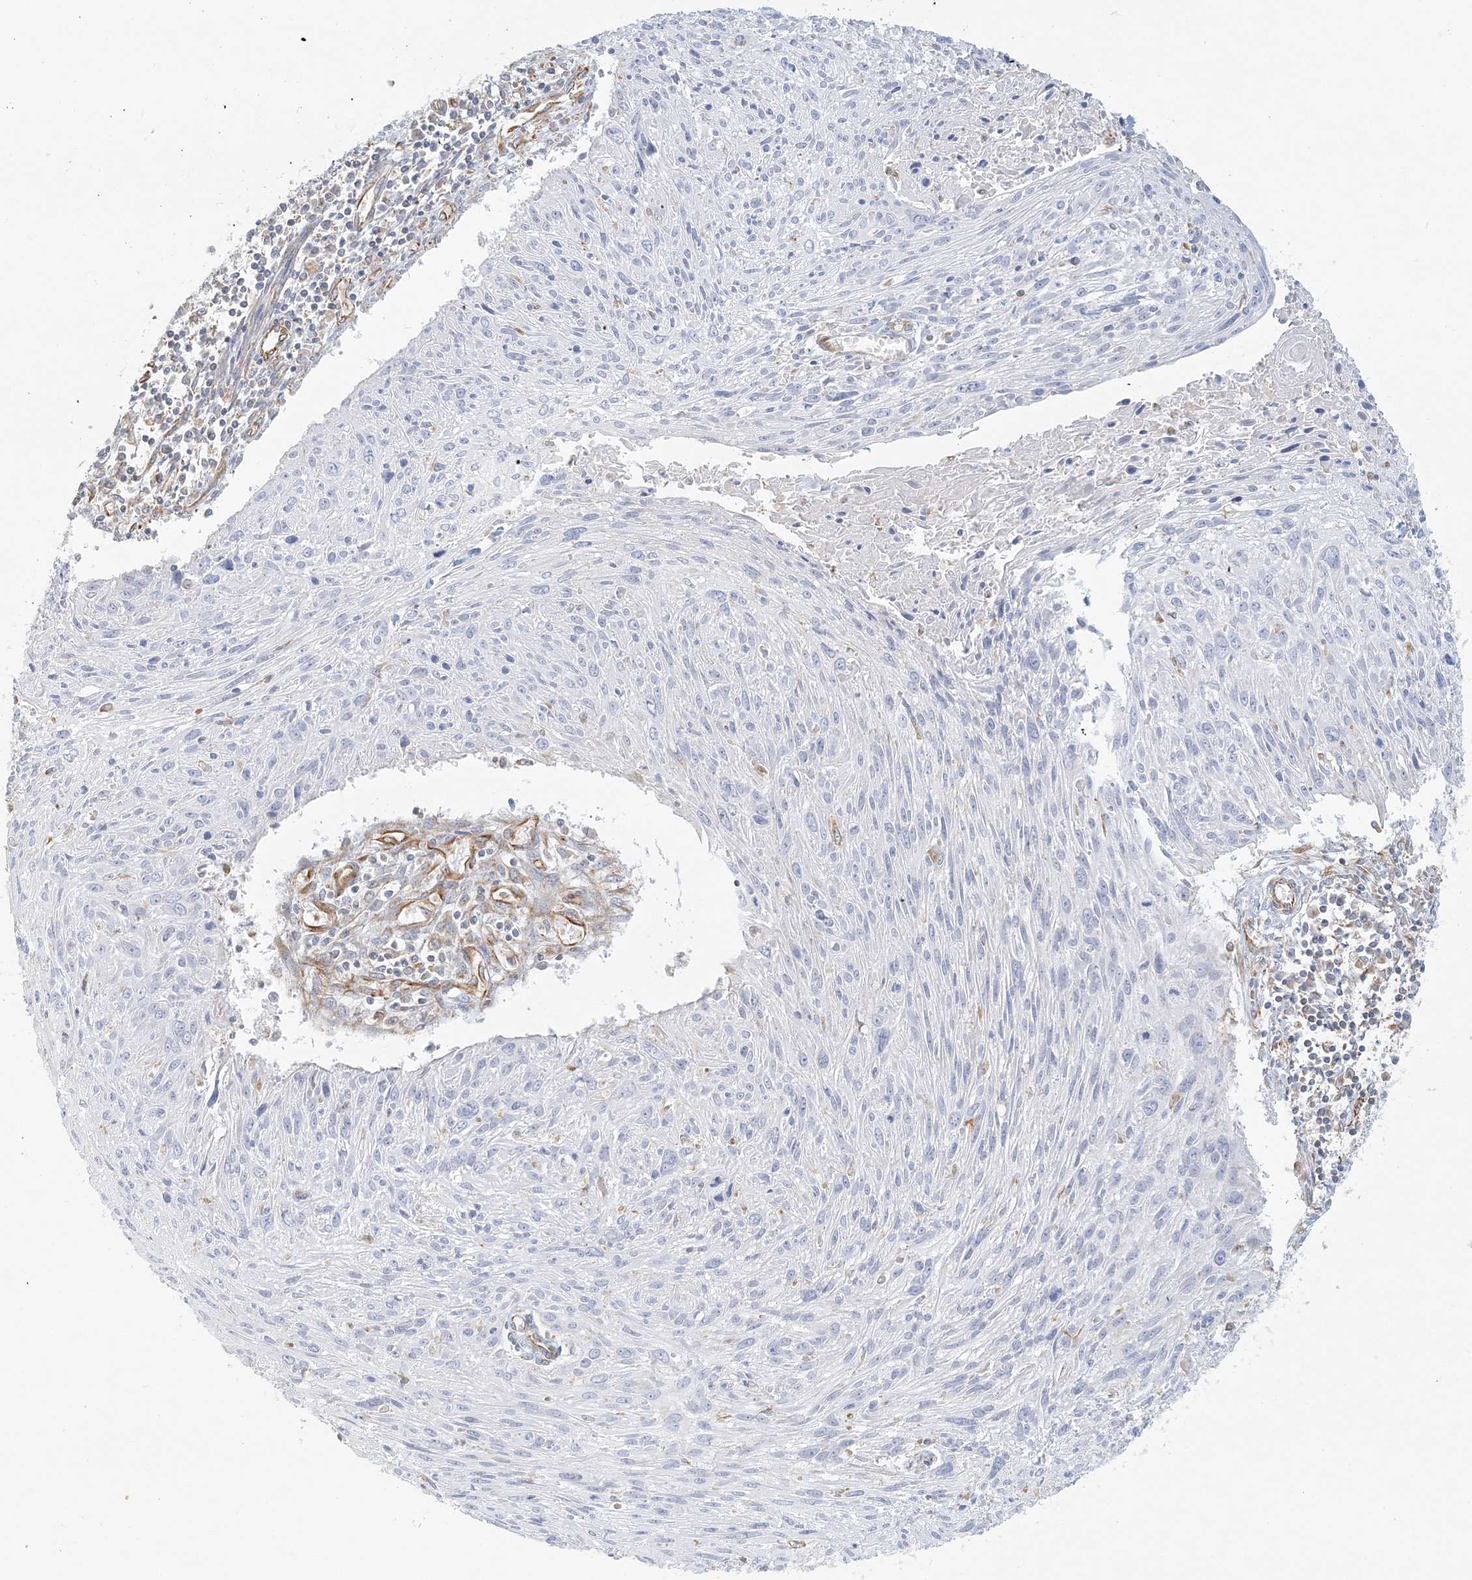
{"staining": {"intensity": "negative", "quantity": "none", "location": "none"}, "tissue": "cervical cancer", "cell_type": "Tumor cells", "image_type": "cancer", "snomed": [{"axis": "morphology", "description": "Squamous cell carcinoma, NOS"}, {"axis": "topography", "description": "Cervix"}], "caption": "Immunohistochemical staining of human cervical cancer (squamous cell carcinoma) displays no significant staining in tumor cells. The staining was performed using DAB to visualize the protein expression in brown, while the nuclei were stained in blue with hematoxylin (Magnification: 20x).", "gene": "DMRTB1", "patient": {"sex": "female", "age": 51}}